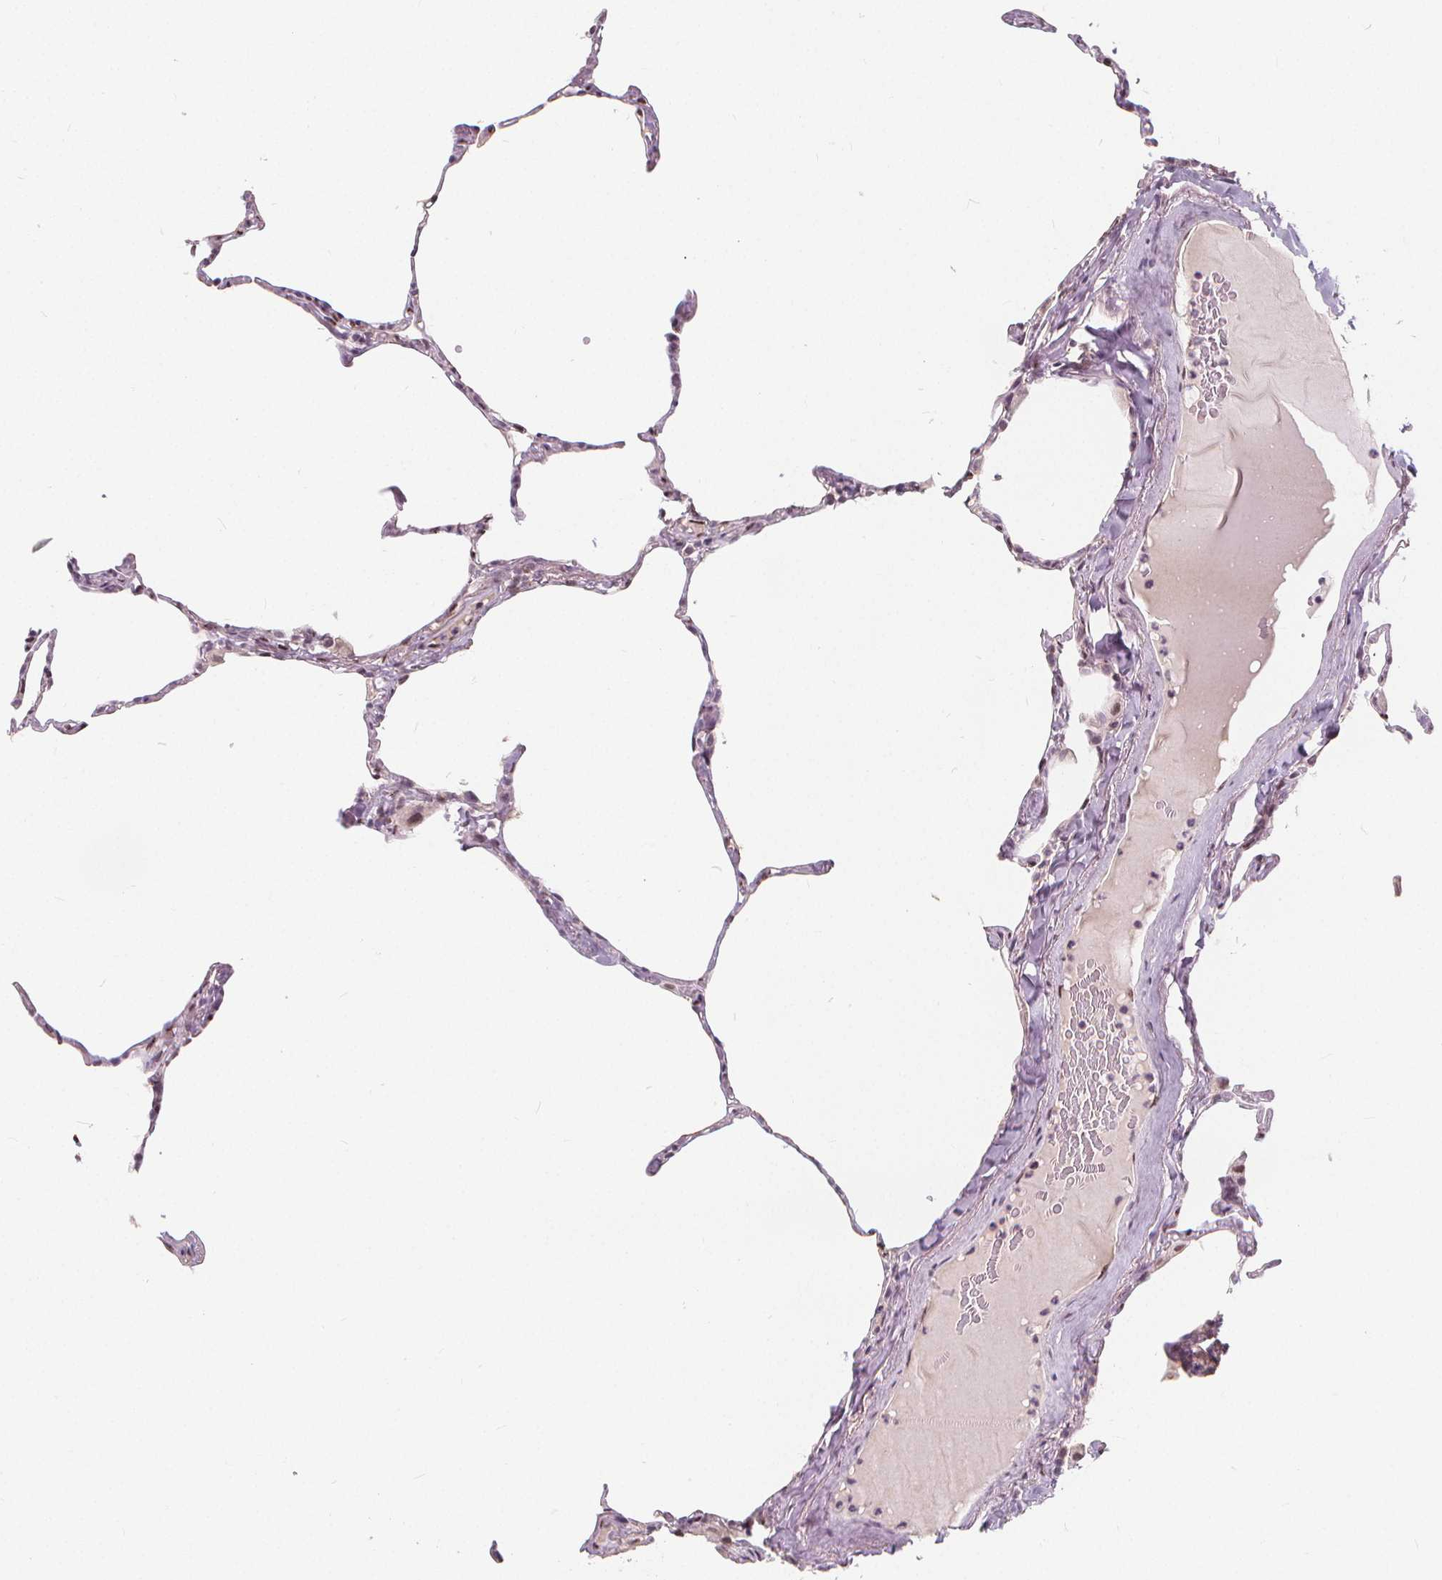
{"staining": {"intensity": "weak", "quantity": "<25%", "location": "cytoplasmic/membranous"}, "tissue": "lung", "cell_type": "Alveolar cells", "image_type": "normal", "snomed": [{"axis": "morphology", "description": "Normal tissue, NOS"}, {"axis": "topography", "description": "Lung"}], "caption": "DAB immunohistochemical staining of unremarkable lung displays no significant expression in alveolar cells. (Immunohistochemistry, brightfield microscopy, high magnification).", "gene": "DRC3", "patient": {"sex": "male", "age": 65}}